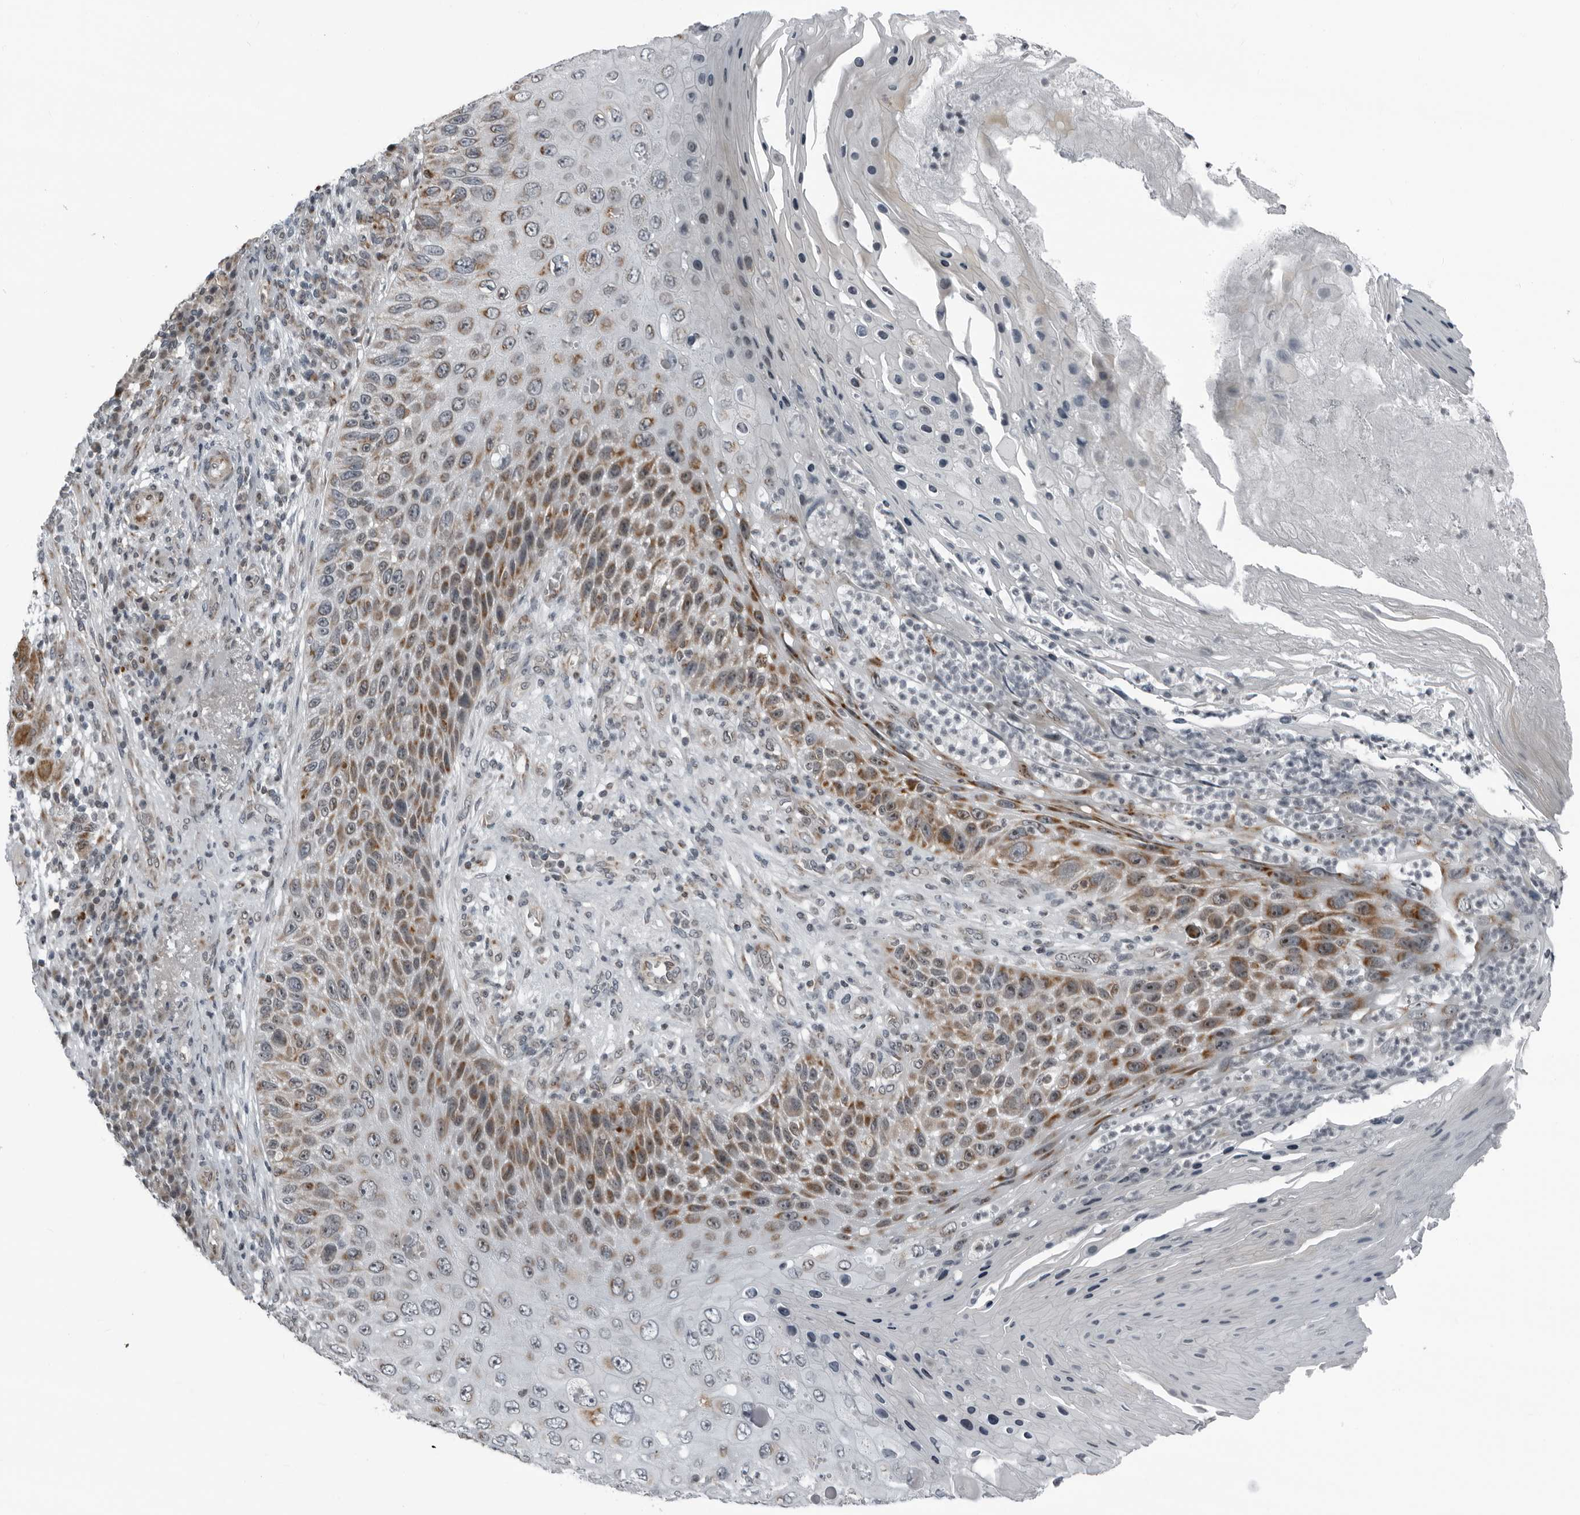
{"staining": {"intensity": "moderate", "quantity": ">75%", "location": "cytoplasmic/membranous"}, "tissue": "skin cancer", "cell_type": "Tumor cells", "image_type": "cancer", "snomed": [{"axis": "morphology", "description": "Squamous cell carcinoma, NOS"}, {"axis": "topography", "description": "Skin"}], "caption": "Skin squamous cell carcinoma tissue demonstrates moderate cytoplasmic/membranous expression in approximately >75% of tumor cells", "gene": "RTCA", "patient": {"sex": "female", "age": 88}}